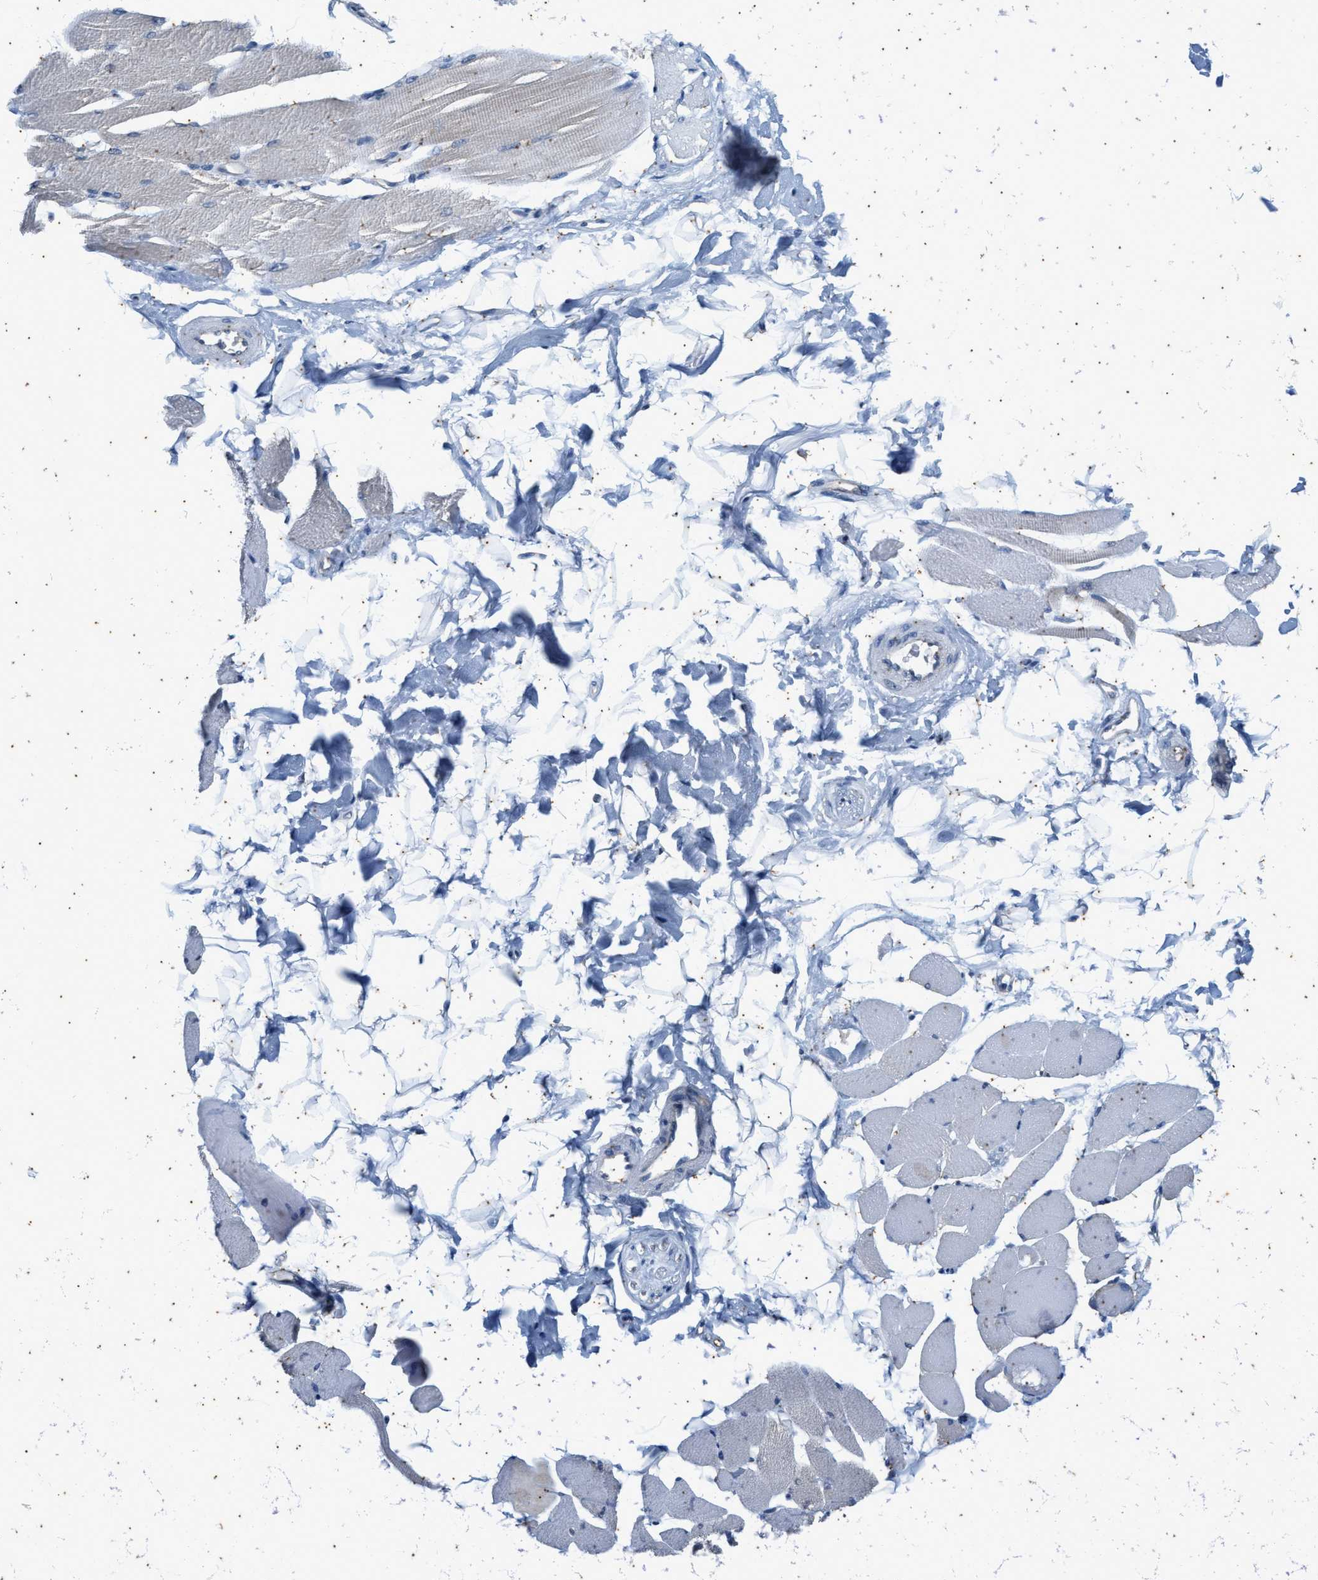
{"staining": {"intensity": "weak", "quantity": "<25%", "location": "cytoplasmic/membranous"}, "tissue": "skeletal muscle", "cell_type": "Myocytes", "image_type": "normal", "snomed": [{"axis": "morphology", "description": "Normal tissue, NOS"}, {"axis": "topography", "description": "Skeletal muscle"}, {"axis": "topography", "description": "Peripheral nerve tissue"}], "caption": "Image shows no significant protein staining in myocytes of benign skeletal muscle.", "gene": "COX19", "patient": {"sex": "female", "age": 84}}